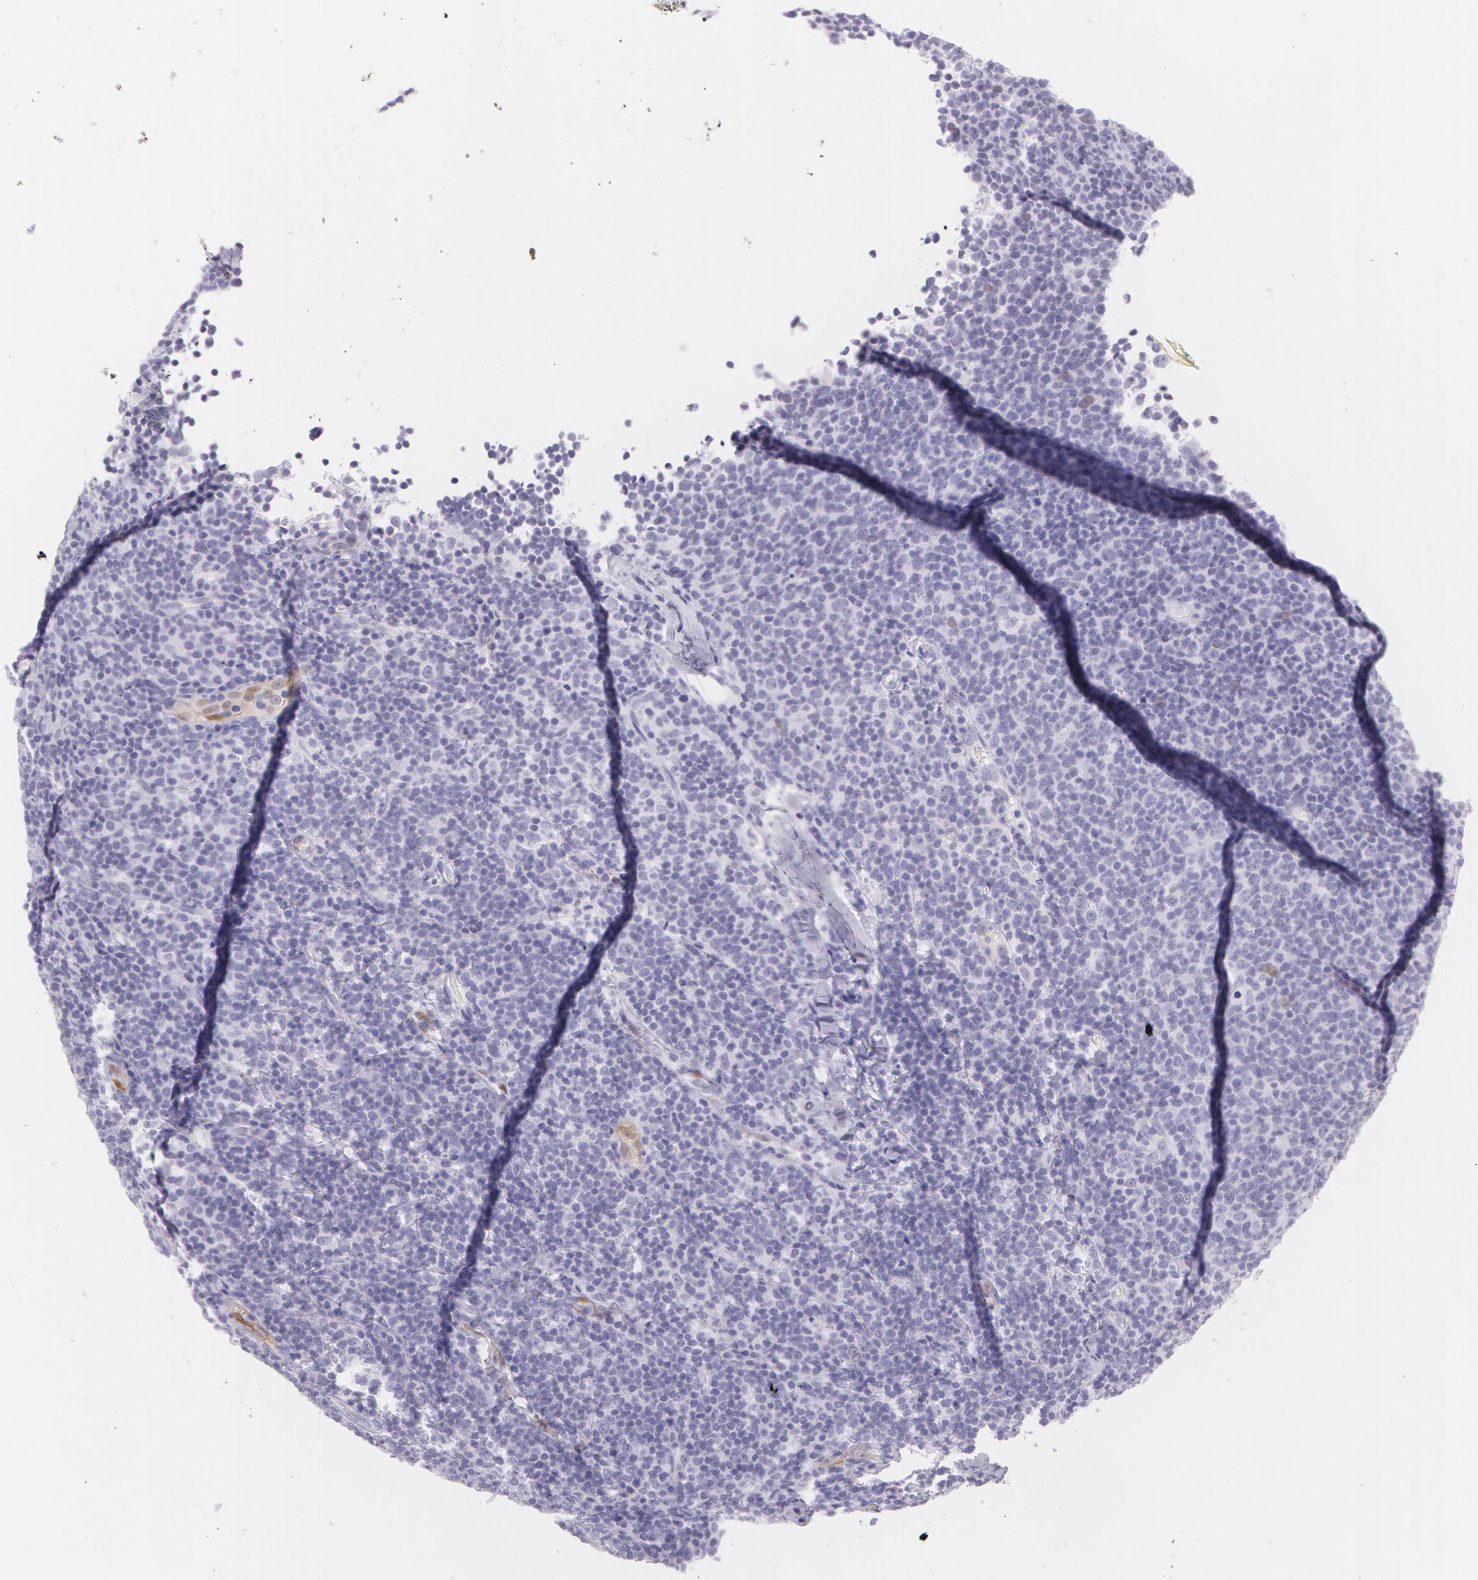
{"staining": {"intensity": "negative", "quantity": "none", "location": "none"}, "tissue": "lymphoma", "cell_type": "Tumor cells", "image_type": "cancer", "snomed": [{"axis": "morphology", "description": "Malignant lymphoma, non-Hodgkin's type, Low grade"}, {"axis": "topography", "description": "Lymph node"}], "caption": "The micrograph shows no significant positivity in tumor cells of low-grade malignant lymphoma, non-Hodgkin's type.", "gene": "SNCG", "patient": {"sex": "male", "age": 74}}